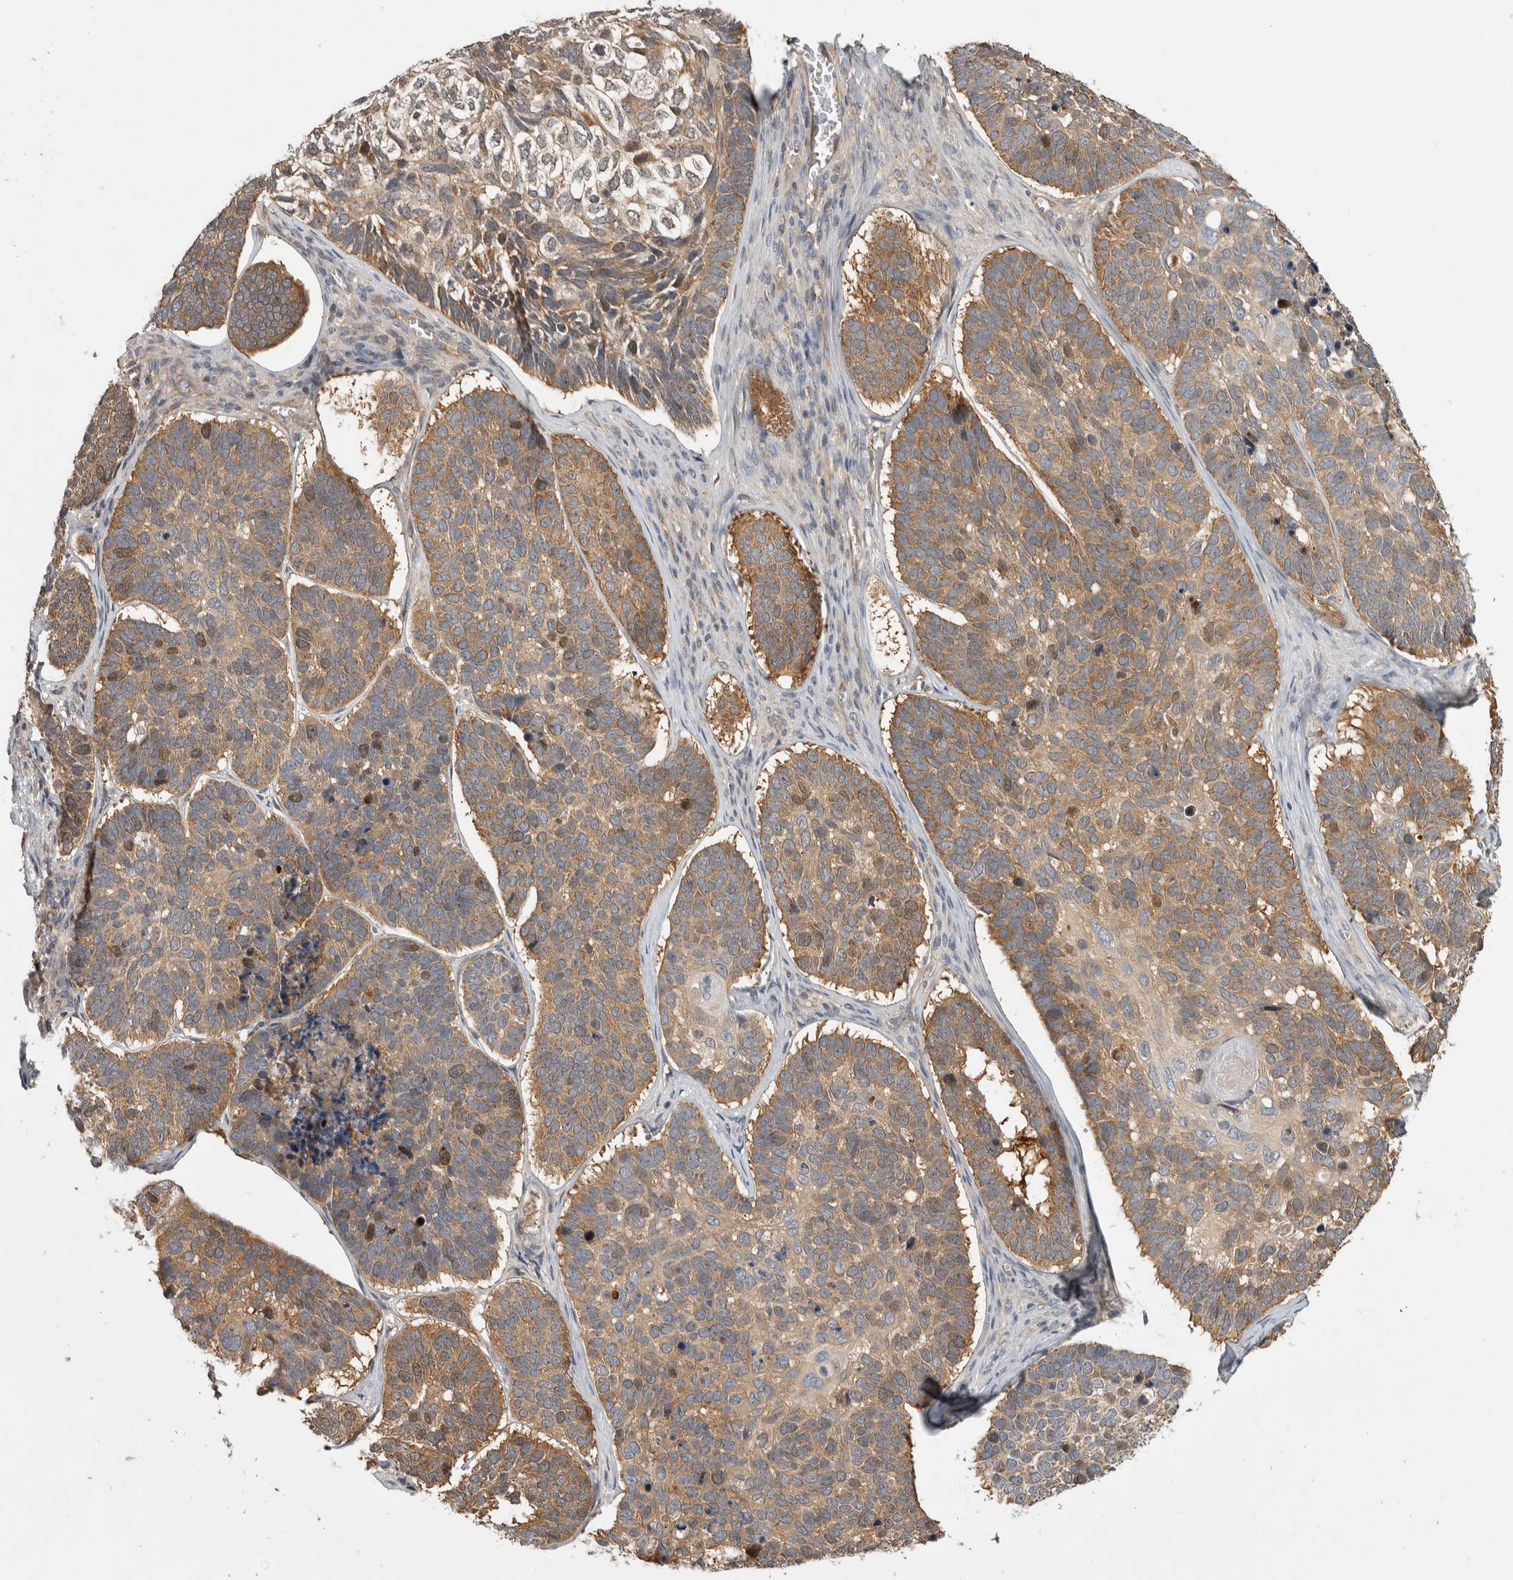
{"staining": {"intensity": "moderate", "quantity": ">75%", "location": "cytoplasmic/membranous"}, "tissue": "skin cancer", "cell_type": "Tumor cells", "image_type": "cancer", "snomed": [{"axis": "morphology", "description": "Basal cell carcinoma"}, {"axis": "topography", "description": "Skin"}], "caption": "Immunohistochemical staining of human basal cell carcinoma (skin) reveals moderate cytoplasmic/membranous protein staining in about >75% of tumor cells.", "gene": "TRMT61B", "patient": {"sex": "male", "age": 62}}